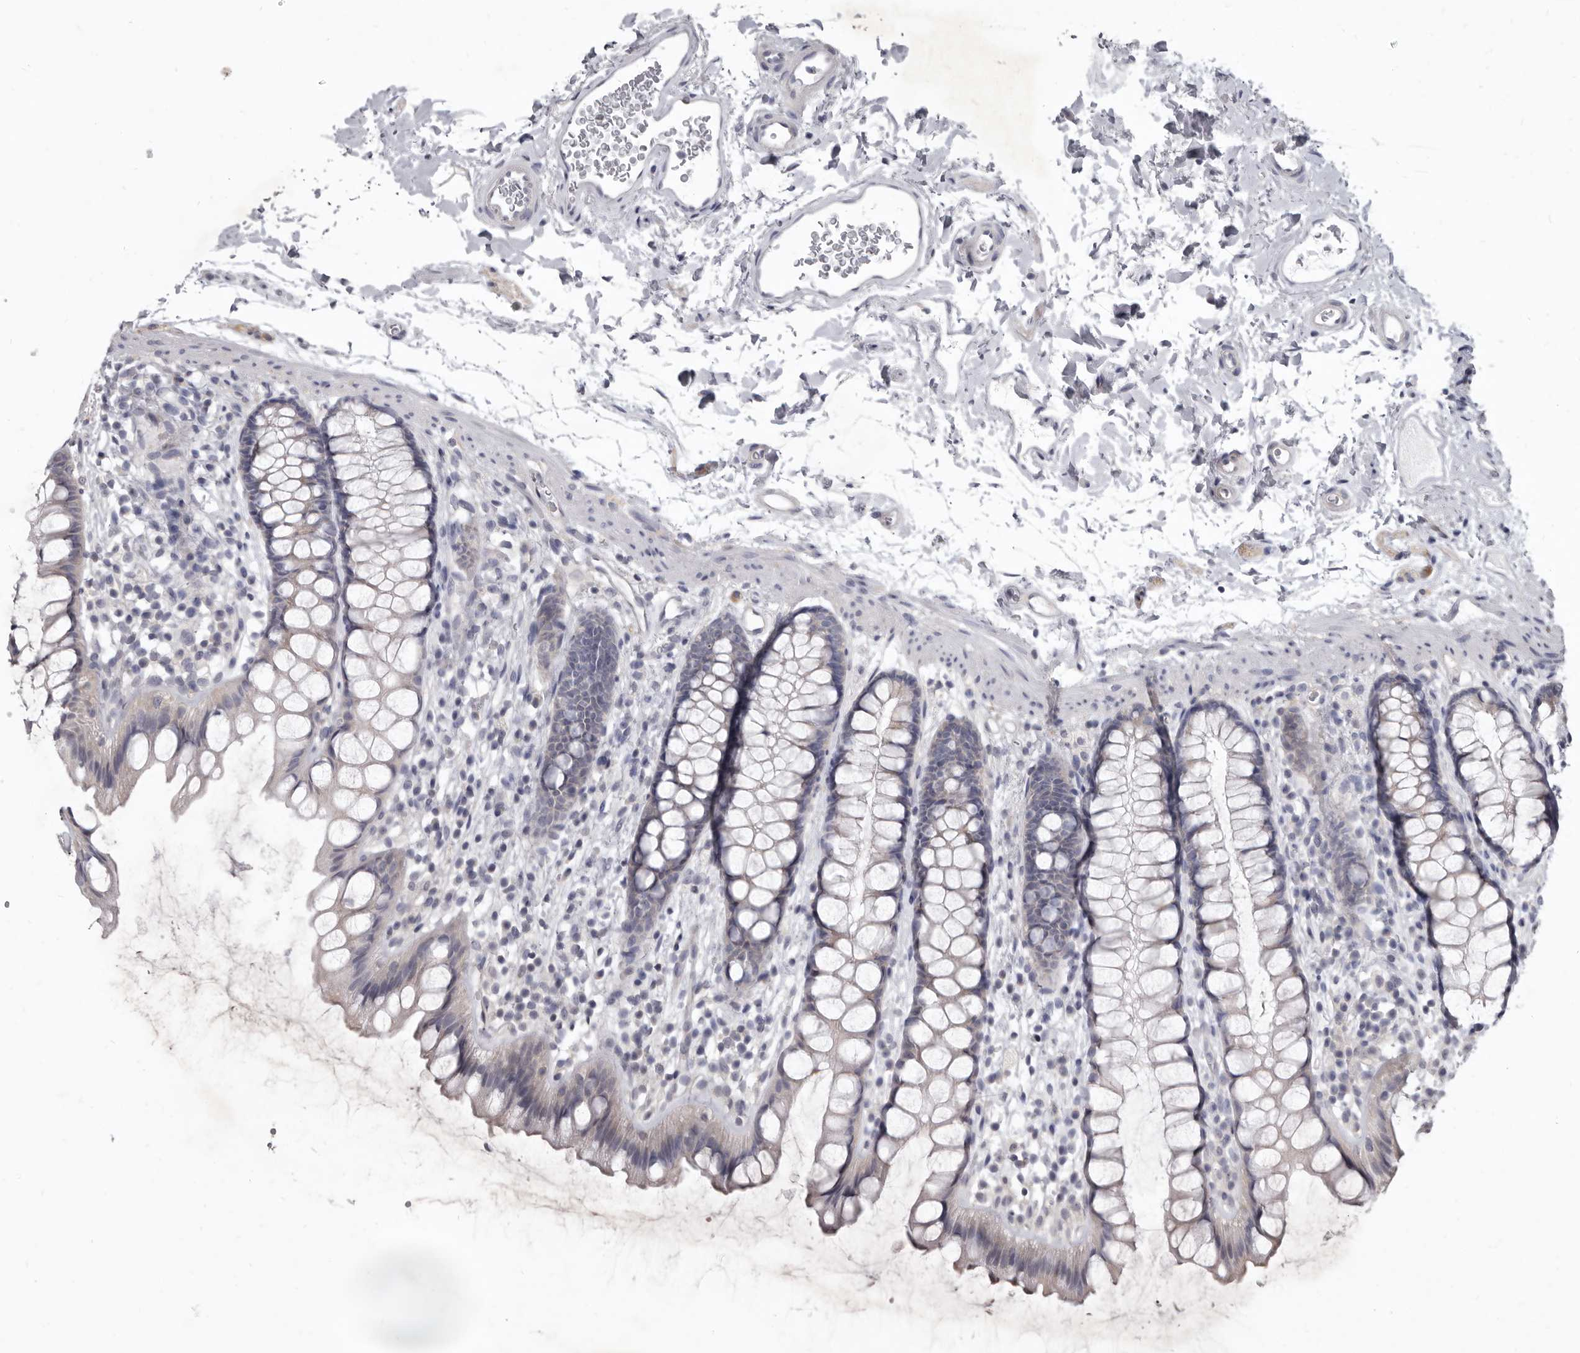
{"staining": {"intensity": "negative", "quantity": "none", "location": "none"}, "tissue": "rectum", "cell_type": "Glandular cells", "image_type": "normal", "snomed": [{"axis": "morphology", "description": "Normal tissue, NOS"}, {"axis": "topography", "description": "Rectum"}], "caption": "DAB immunohistochemical staining of unremarkable human rectum displays no significant positivity in glandular cells. The staining was performed using DAB to visualize the protein expression in brown, while the nuclei were stained in blue with hematoxylin (Magnification: 20x).", "gene": "GSK3B", "patient": {"sex": "female", "age": 65}}